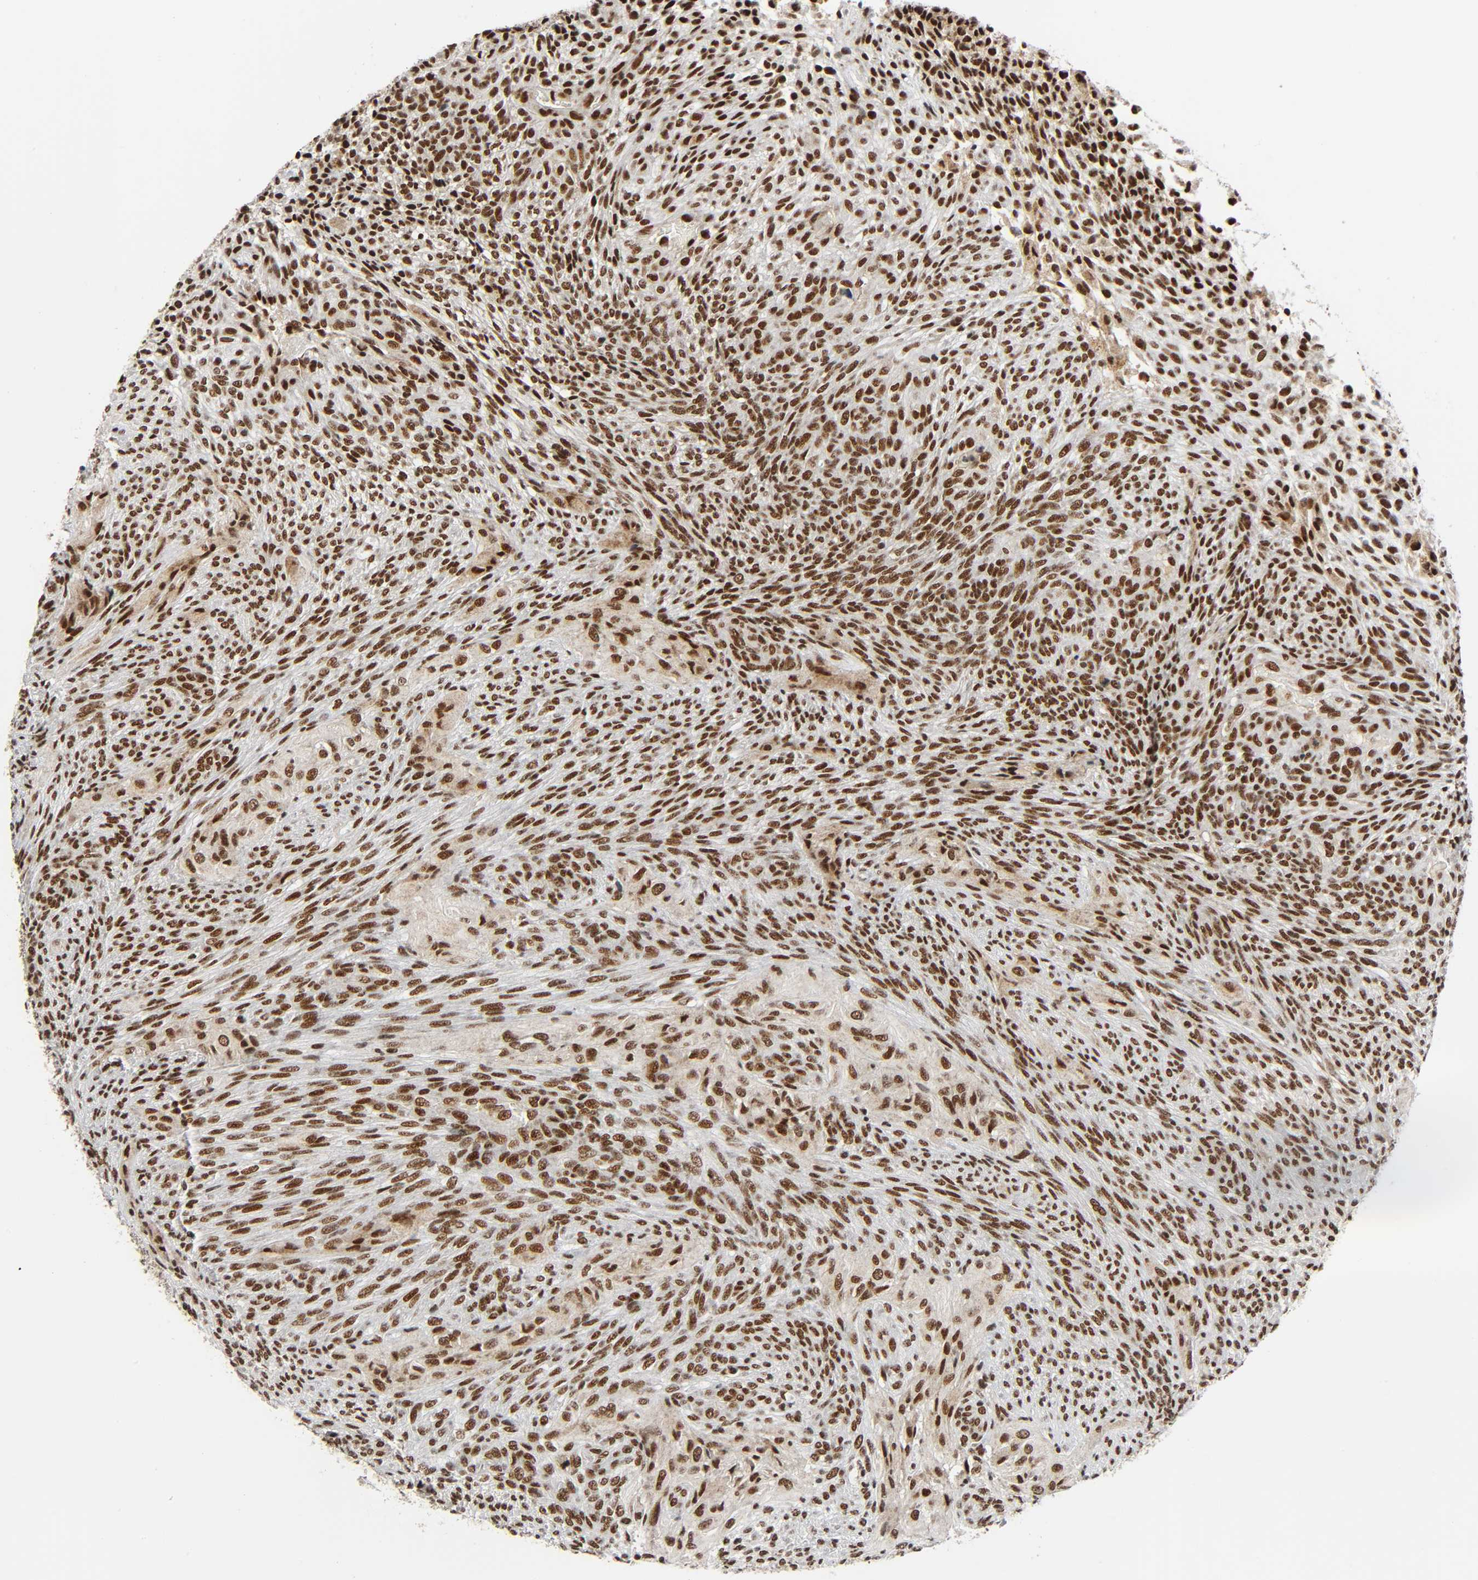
{"staining": {"intensity": "strong", "quantity": ">75%", "location": "nuclear"}, "tissue": "glioma", "cell_type": "Tumor cells", "image_type": "cancer", "snomed": [{"axis": "morphology", "description": "Glioma, malignant, High grade"}, {"axis": "topography", "description": "Cerebral cortex"}], "caption": "This is a micrograph of immunohistochemistry staining of glioma, which shows strong expression in the nuclear of tumor cells.", "gene": "CDK9", "patient": {"sex": "female", "age": 55}}